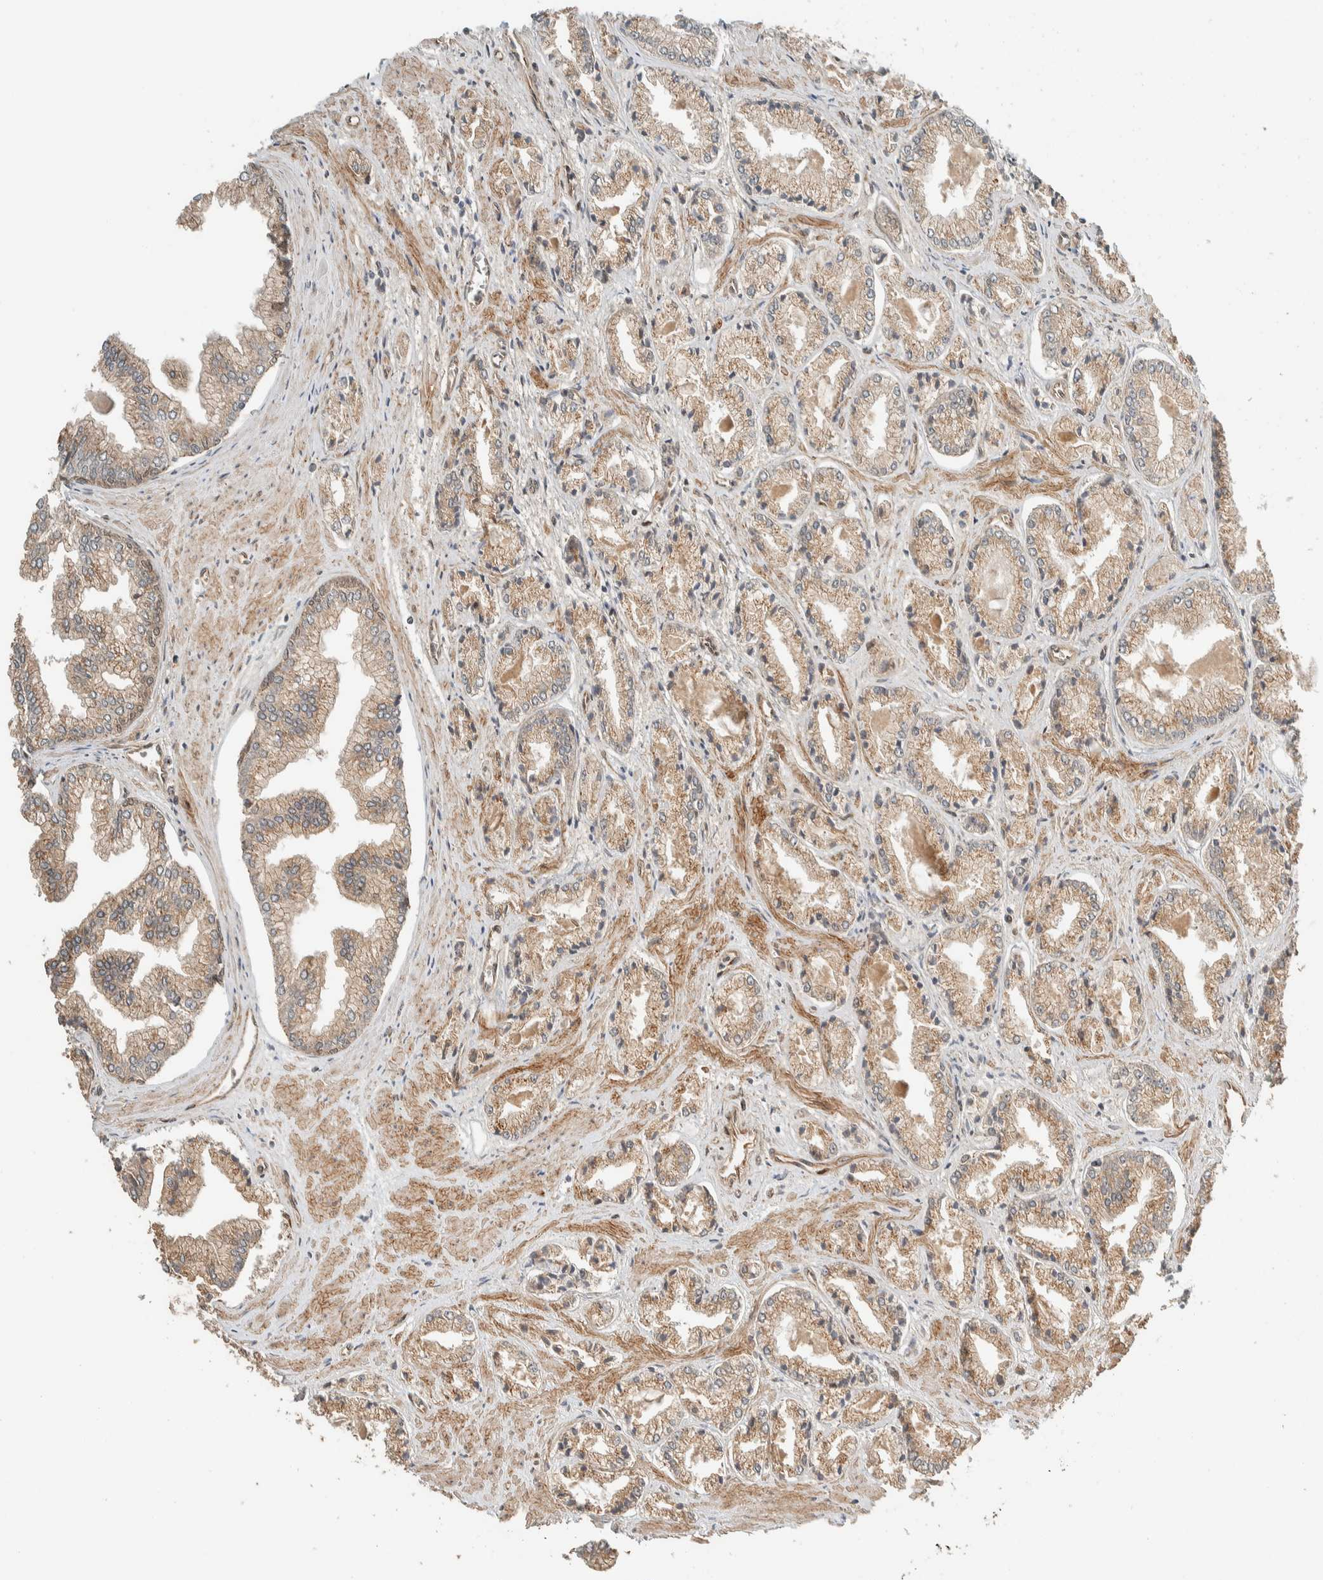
{"staining": {"intensity": "weak", "quantity": "25%-75%", "location": "cytoplasmic/membranous"}, "tissue": "prostate cancer", "cell_type": "Tumor cells", "image_type": "cancer", "snomed": [{"axis": "morphology", "description": "Adenocarcinoma, Low grade"}, {"axis": "topography", "description": "Prostate"}], "caption": "Immunohistochemistry image of neoplastic tissue: human prostate adenocarcinoma (low-grade) stained using immunohistochemistry (IHC) reveals low levels of weak protein expression localized specifically in the cytoplasmic/membranous of tumor cells, appearing as a cytoplasmic/membranous brown color.", "gene": "STXBP4", "patient": {"sex": "male", "age": 52}}